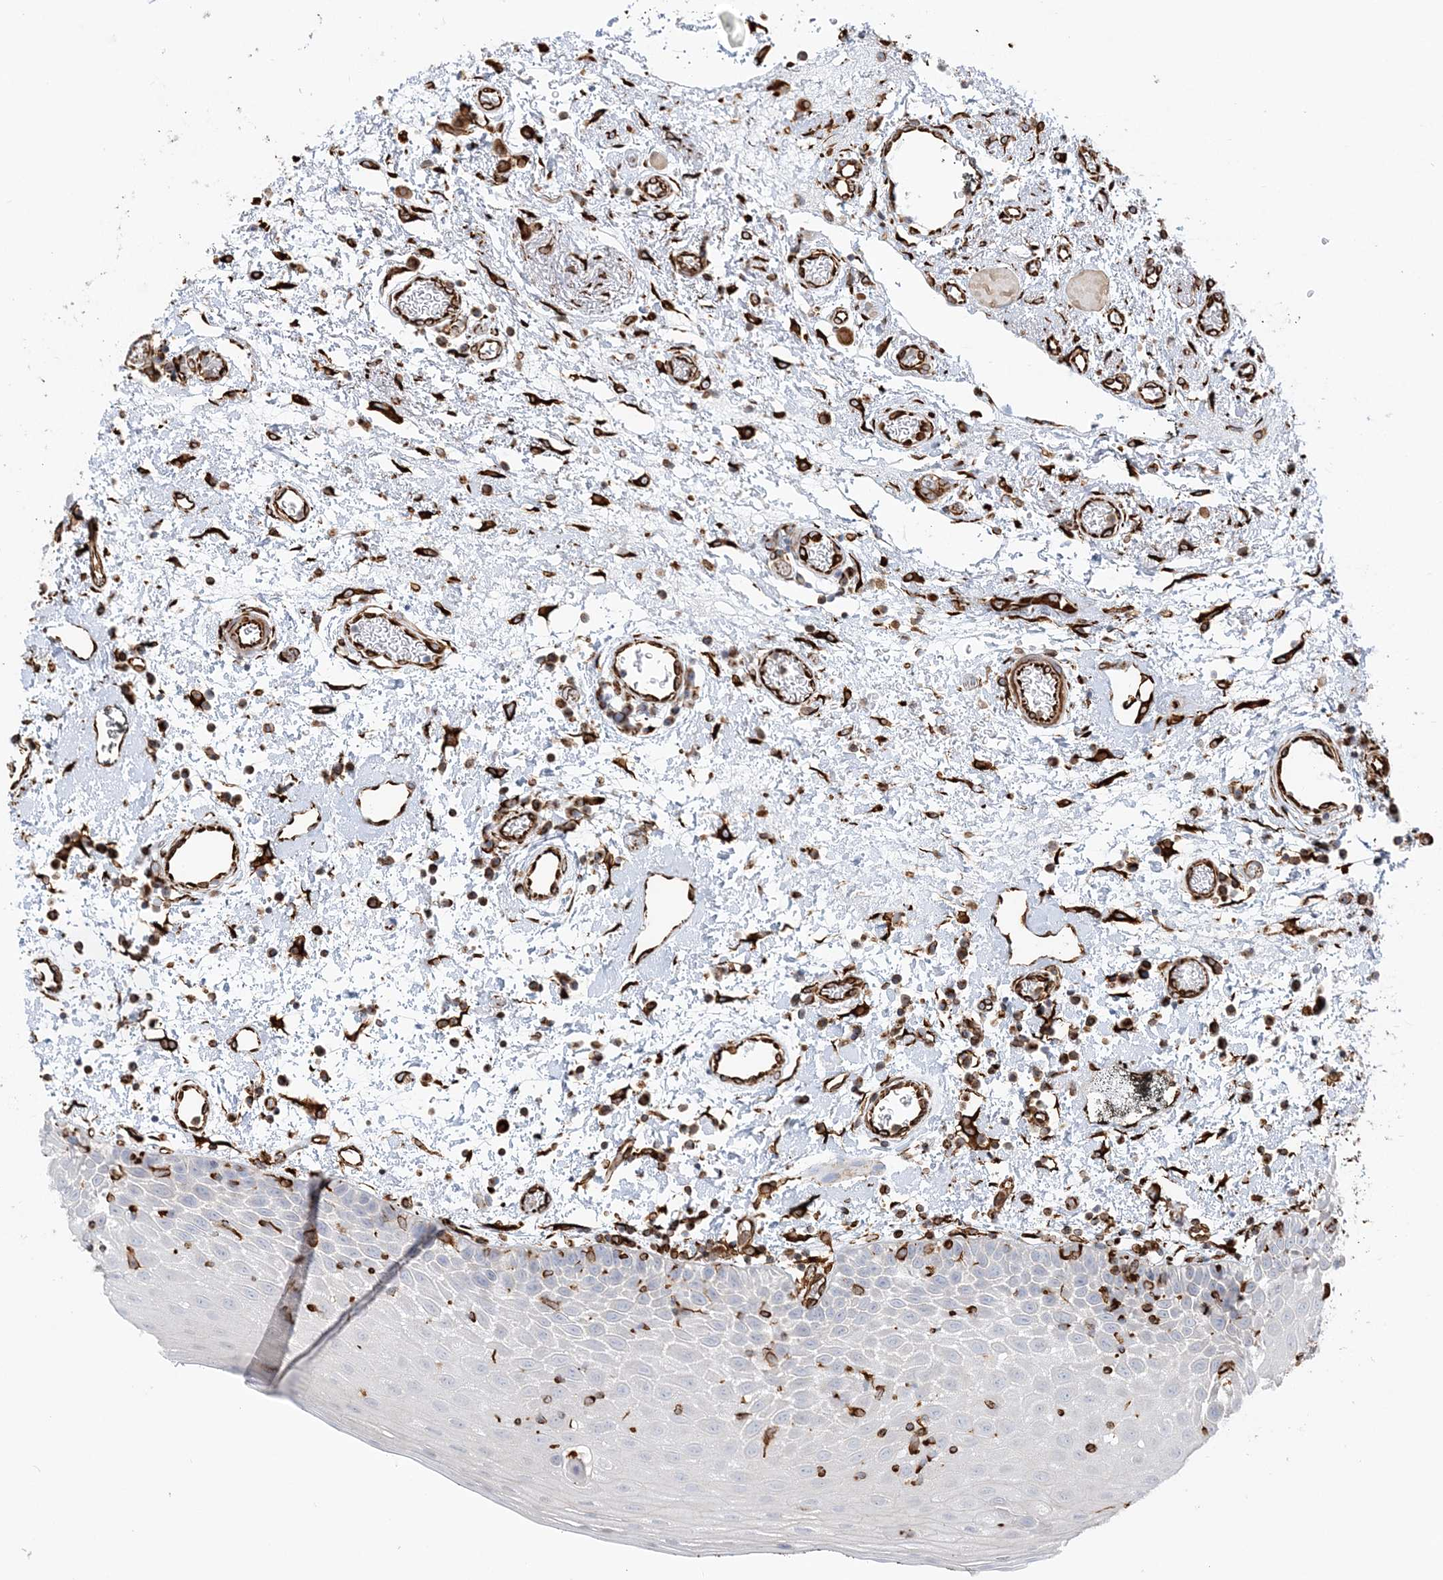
{"staining": {"intensity": "negative", "quantity": "none", "location": "none"}, "tissue": "oral mucosa", "cell_type": "Squamous epithelial cells", "image_type": "normal", "snomed": [{"axis": "morphology", "description": "Normal tissue, NOS"}, {"axis": "topography", "description": "Oral tissue"}], "caption": "Histopathology image shows no significant protein expression in squamous epithelial cells of normal oral mucosa. The staining is performed using DAB (3,3'-diaminobenzidine) brown chromogen with nuclei counter-stained in using hematoxylin.", "gene": "SCLT1", "patient": {"sex": "male", "age": 74}}